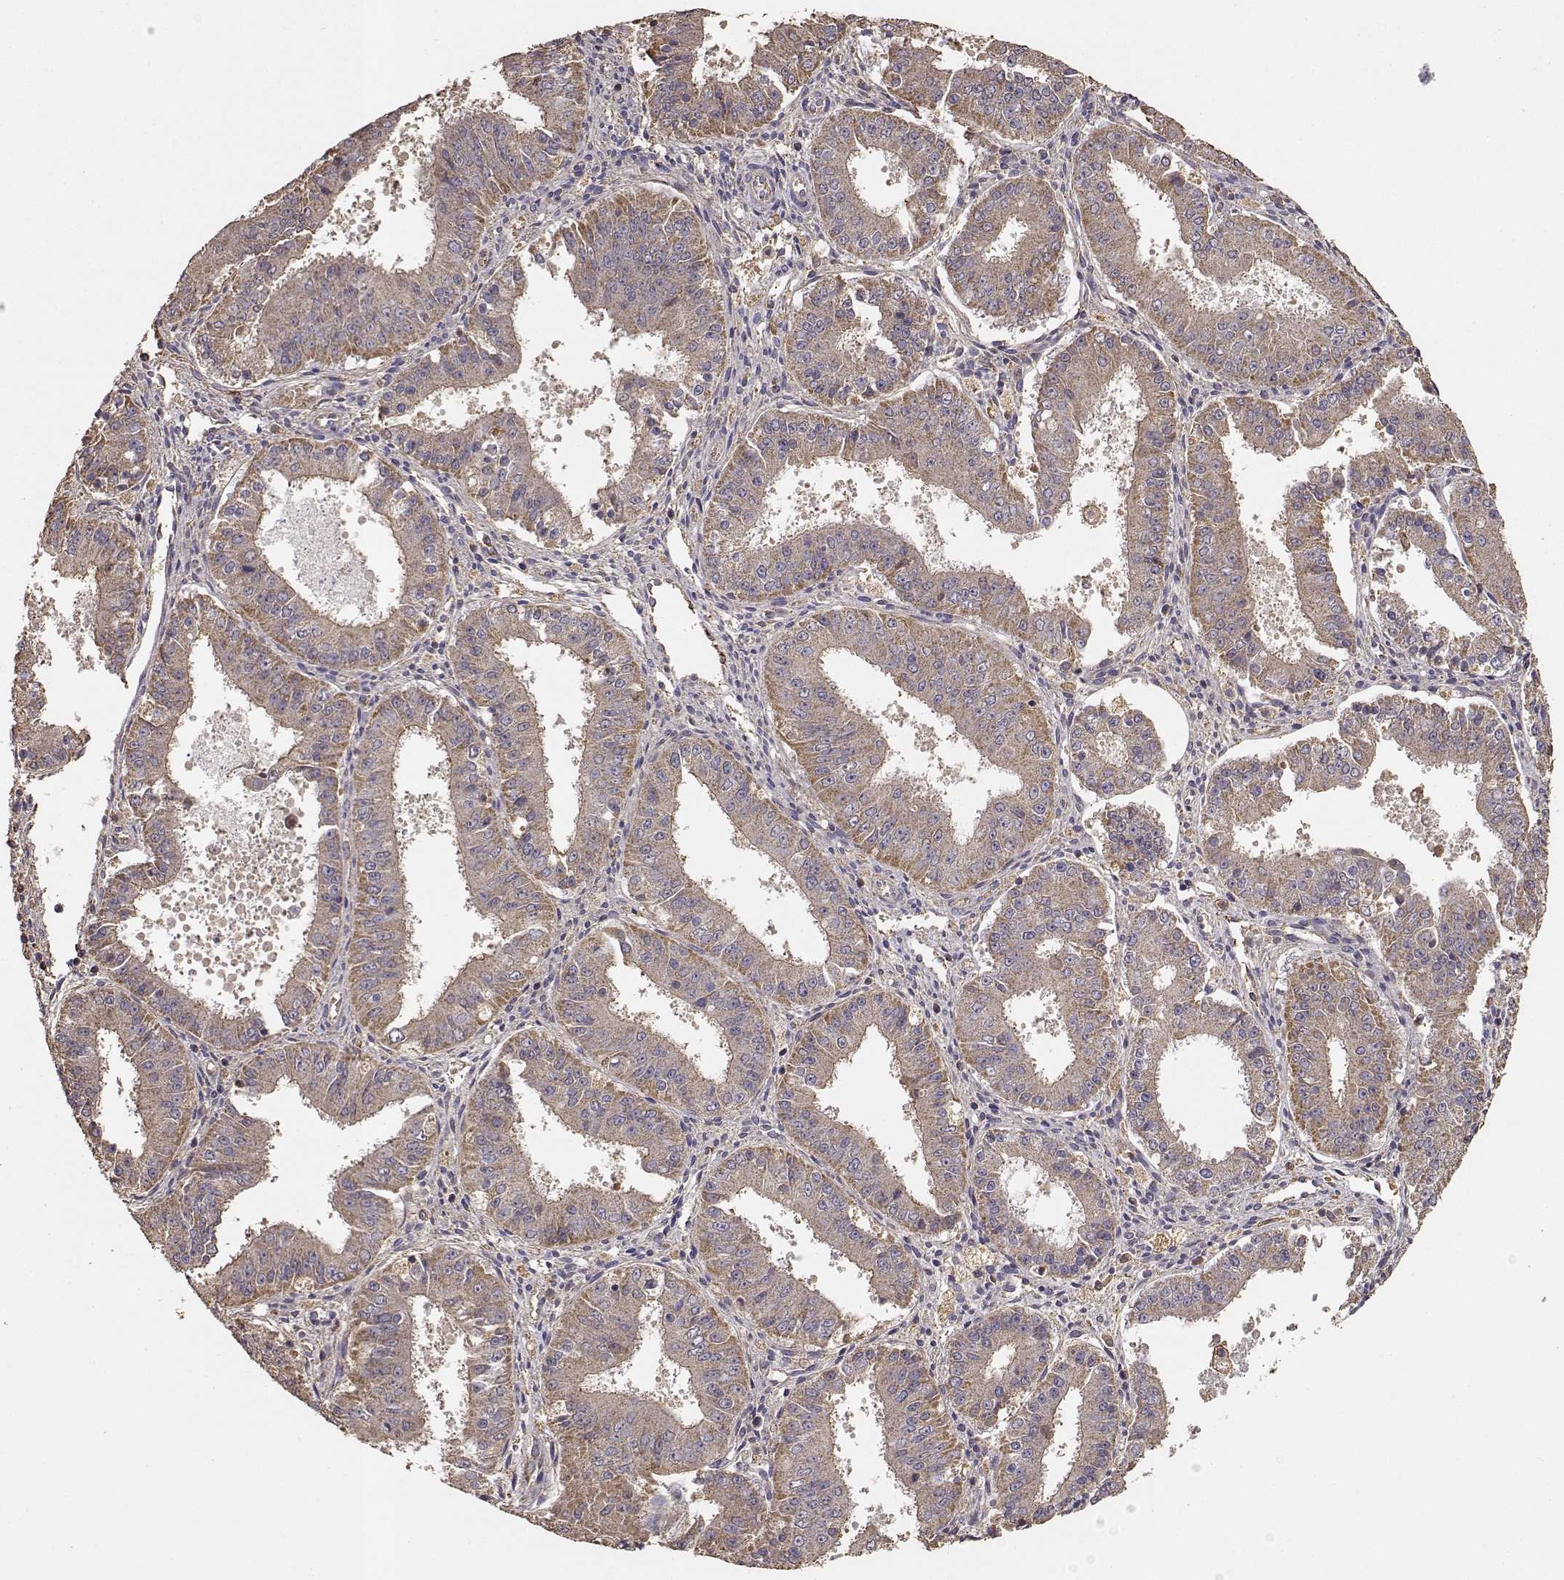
{"staining": {"intensity": "moderate", "quantity": "25%-75%", "location": "cytoplasmic/membranous"}, "tissue": "ovarian cancer", "cell_type": "Tumor cells", "image_type": "cancer", "snomed": [{"axis": "morphology", "description": "Carcinoma, endometroid"}, {"axis": "topography", "description": "Ovary"}], "caption": "Immunohistochemistry photomicrograph of ovarian endometroid carcinoma stained for a protein (brown), which demonstrates medium levels of moderate cytoplasmic/membranous expression in about 25%-75% of tumor cells.", "gene": "TARS3", "patient": {"sex": "female", "age": 42}}